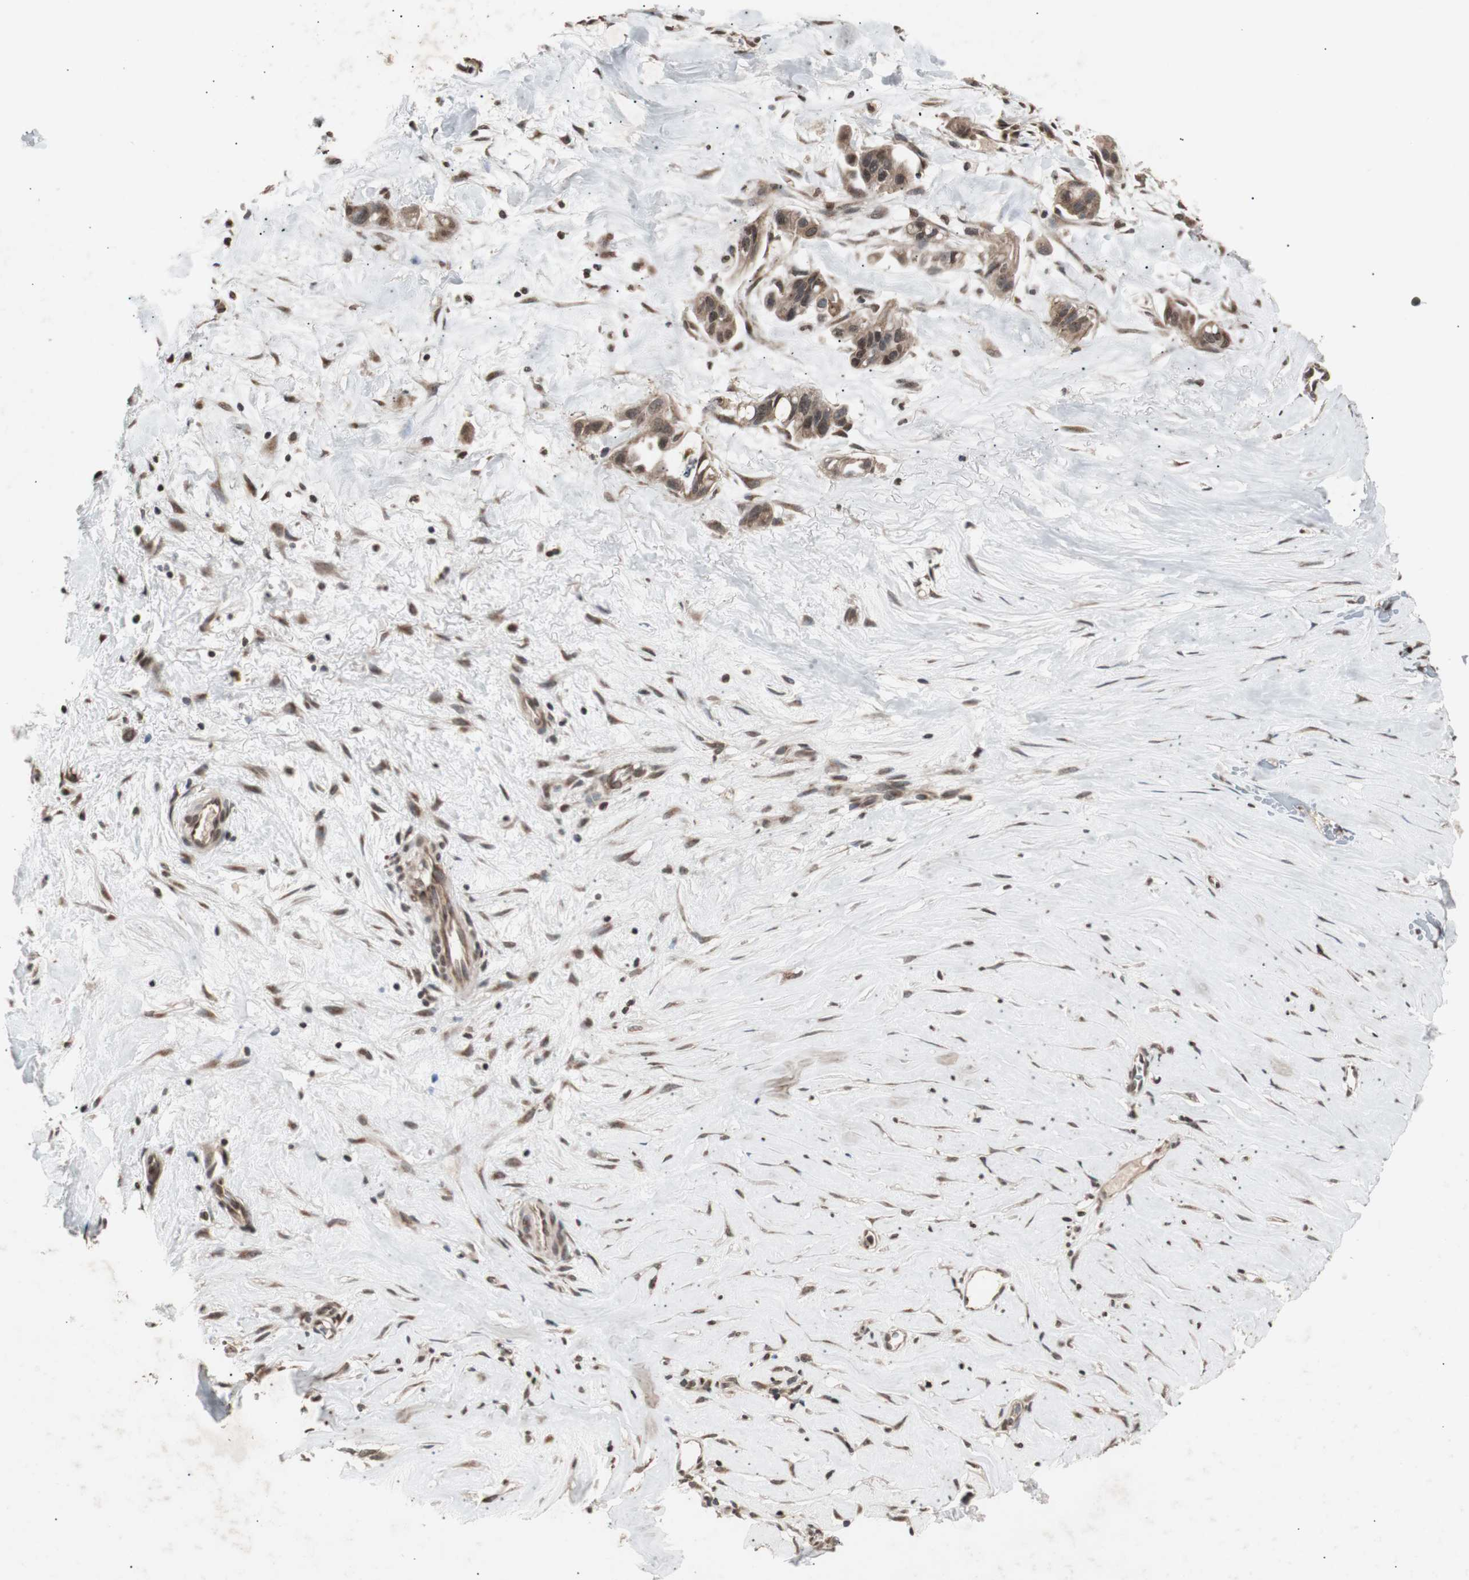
{"staining": {"intensity": "moderate", "quantity": "25%-75%", "location": "cytoplasmic/membranous,nuclear"}, "tissue": "liver cancer", "cell_type": "Tumor cells", "image_type": "cancer", "snomed": [{"axis": "morphology", "description": "Cholangiocarcinoma"}, {"axis": "topography", "description": "Liver"}], "caption": "Immunohistochemistry (IHC) photomicrograph of cholangiocarcinoma (liver) stained for a protein (brown), which displays medium levels of moderate cytoplasmic/membranous and nuclear staining in about 25%-75% of tumor cells.", "gene": "ZFC3H1", "patient": {"sex": "female", "age": 65}}